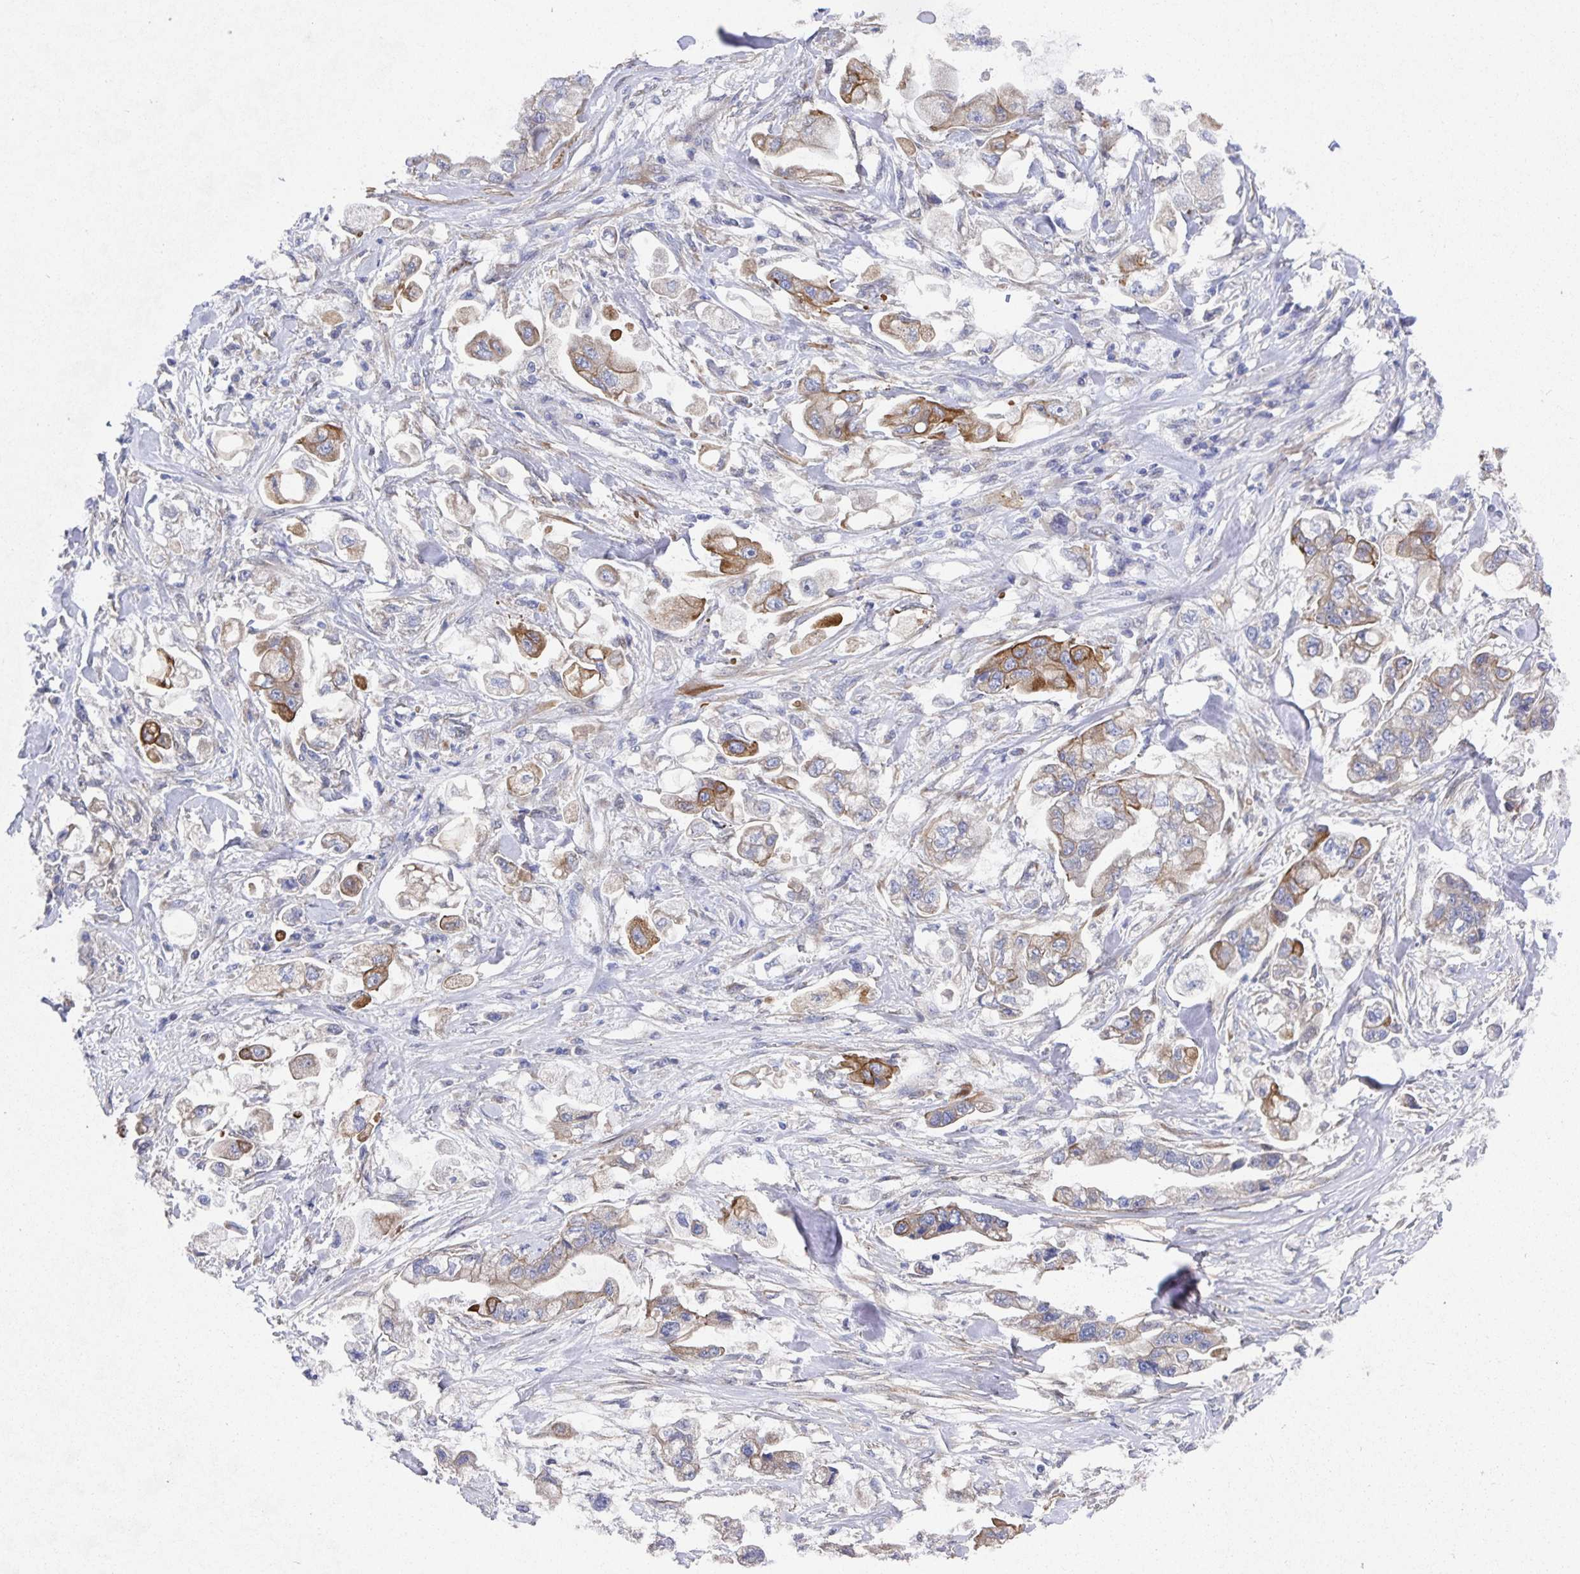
{"staining": {"intensity": "moderate", "quantity": "25%-75%", "location": "cytoplasmic/membranous"}, "tissue": "stomach cancer", "cell_type": "Tumor cells", "image_type": "cancer", "snomed": [{"axis": "morphology", "description": "Adenocarcinoma, NOS"}, {"axis": "topography", "description": "Stomach"}], "caption": "IHC histopathology image of stomach cancer (adenocarcinoma) stained for a protein (brown), which shows medium levels of moderate cytoplasmic/membranous expression in approximately 25%-75% of tumor cells.", "gene": "ZIK1", "patient": {"sex": "male", "age": 62}}